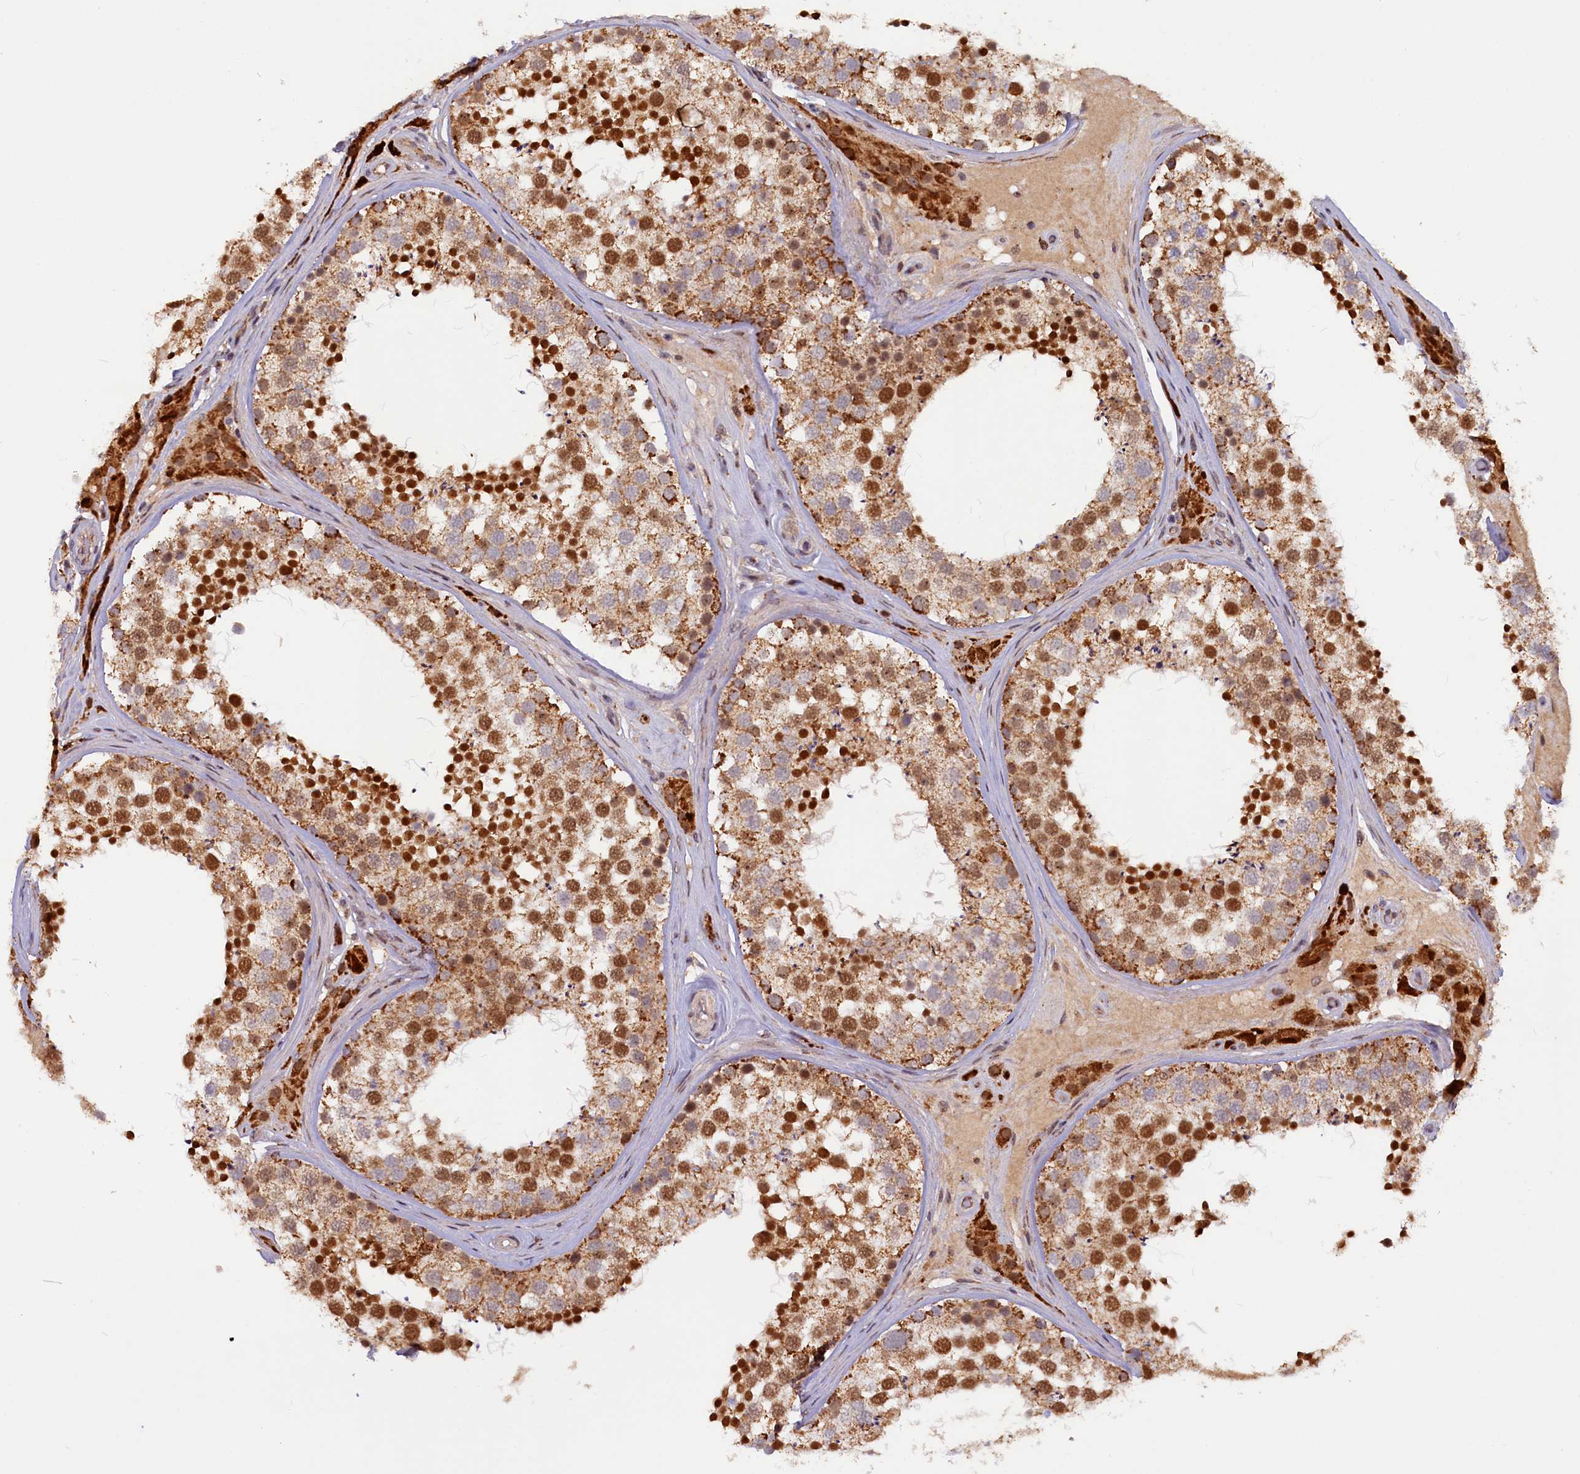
{"staining": {"intensity": "strong", "quantity": ">75%", "location": "cytoplasmic/membranous,nuclear"}, "tissue": "testis", "cell_type": "Cells in seminiferous ducts", "image_type": "normal", "snomed": [{"axis": "morphology", "description": "Normal tissue, NOS"}, {"axis": "topography", "description": "Testis"}], "caption": "Protein staining of benign testis reveals strong cytoplasmic/membranous,nuclear expression in about >75% of cells in seminiferous ducts.", "gene": "DUS3L", "patient": {"sex": "male", "age": 46}}